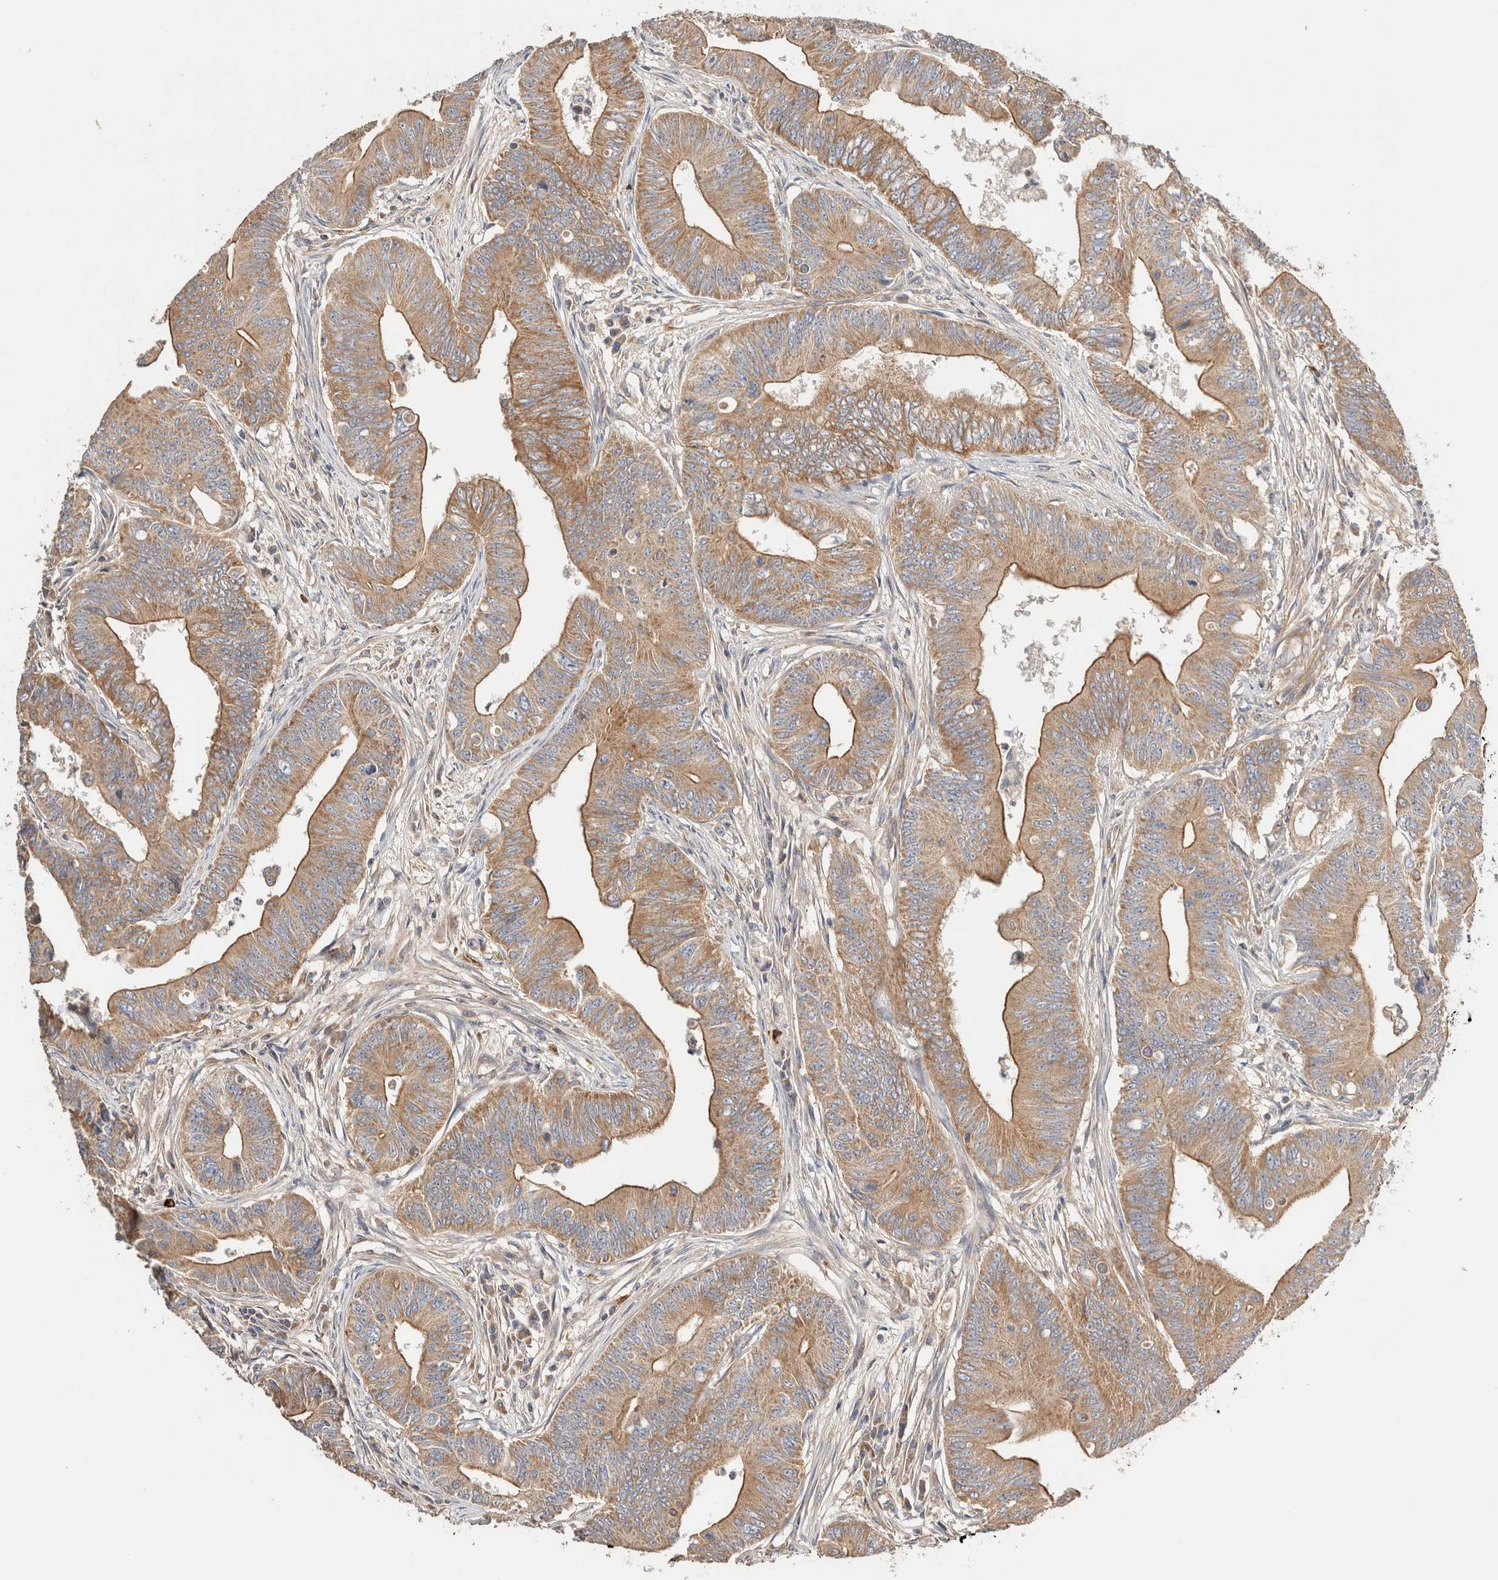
{"staining": {"intensity": "moderate", "quantity": ">75%", "location": "cytoplasmic/membranous"}, "tissue": "colorectal cancer", "cell_type": "Tumor cells", "image_type": "cancer", "snomed": [{"axis": "morphology", "description": "Adenoma, NOS"}, {"axis": "morphology", "description": "Adenocarcinoma, NOS"}, {"axis": "topography", "description": "Colon"}], "caption": "Adenoma (colorectal) stained with immunohistochemistry shows moderate cytoplasmic/membranous staining in approximately >75% of tumor cells.", "gene": "B3GNTL1", "patient": {"sex": "male", "age": 79}}